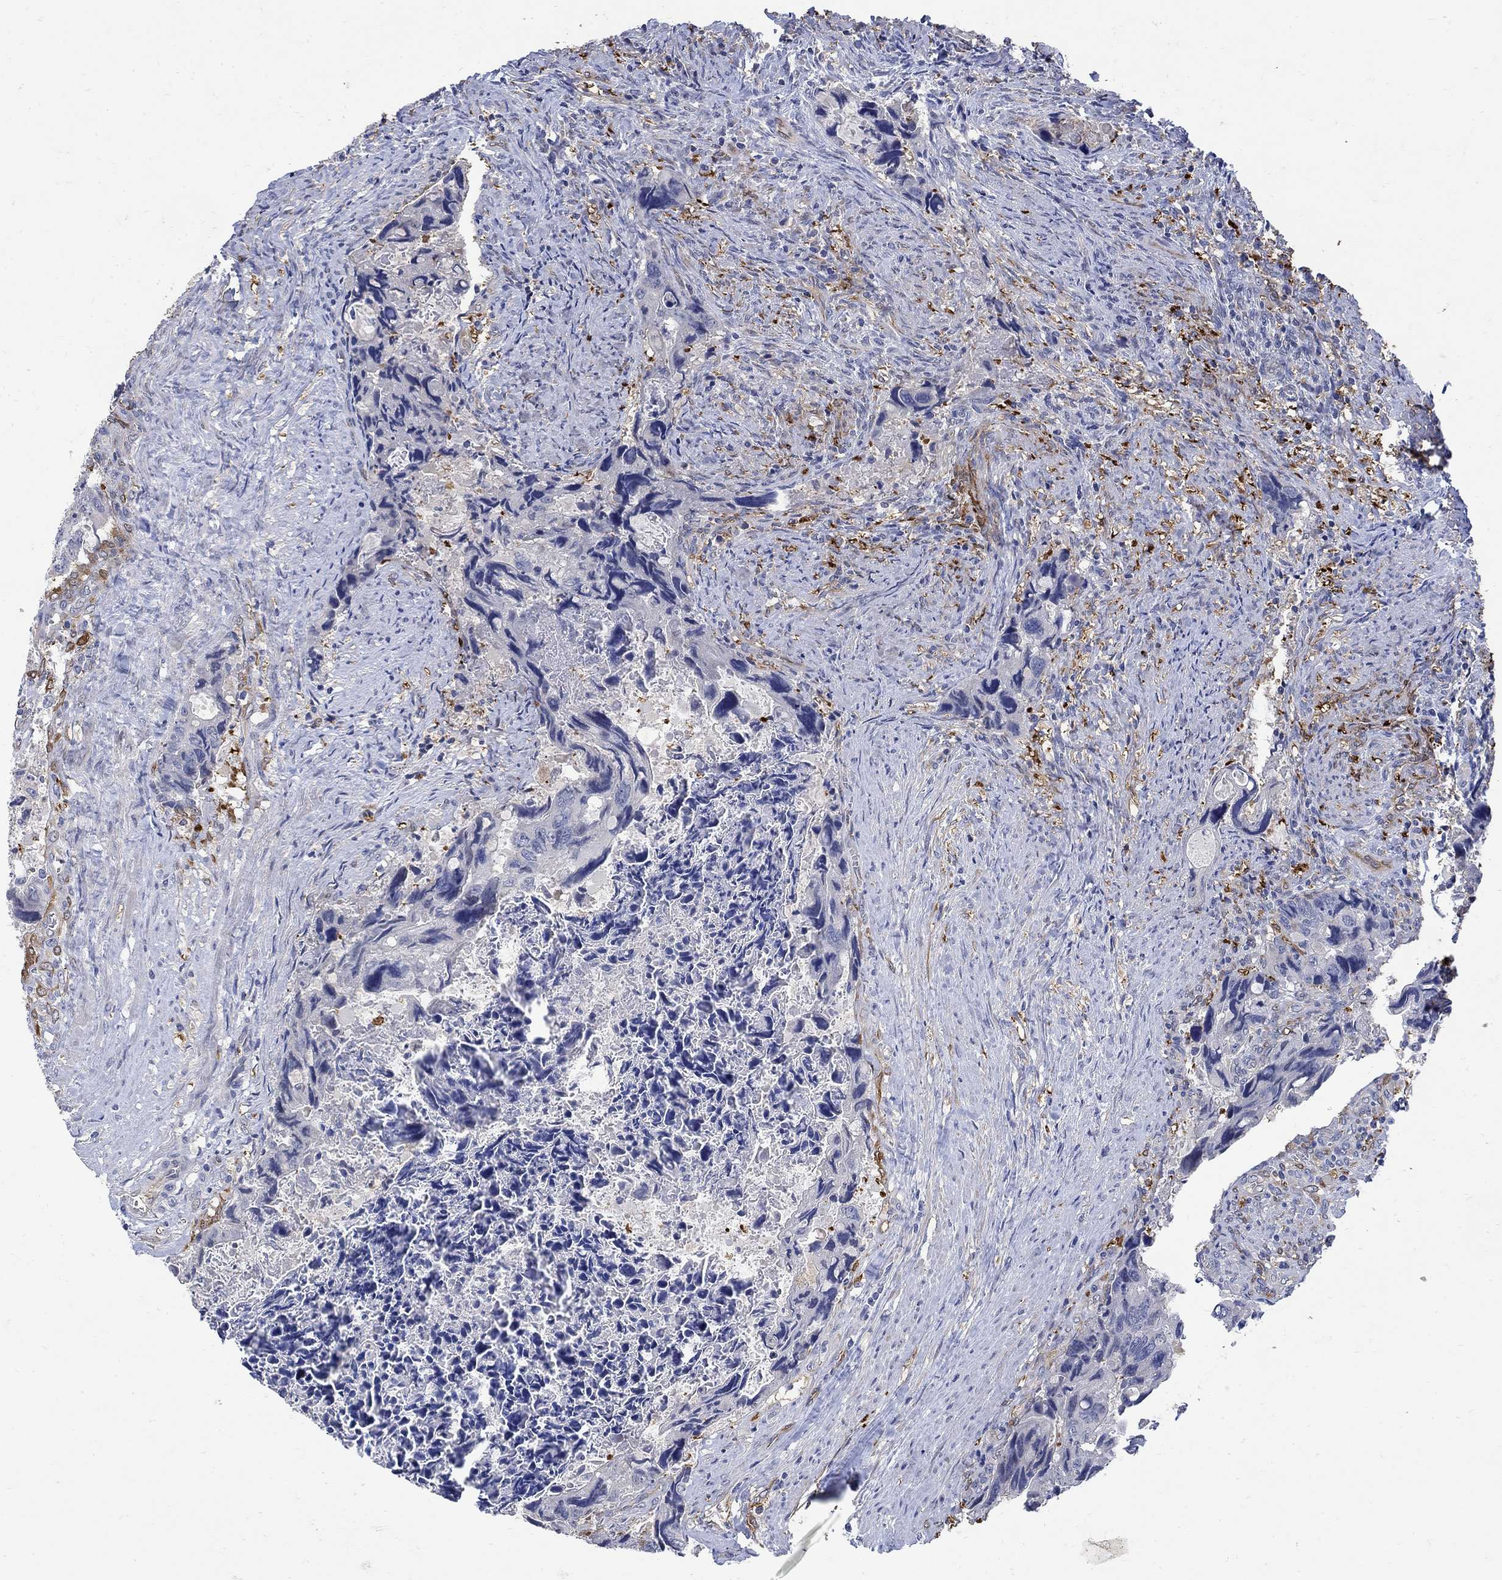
{"staining": {"intensity": "negative", "quantity": "none", "location": "none"}, "tissue": "colorectal cancer", "cell_type": "Tumor cells", "image_type": "cancer", "snomed": [{"axis": "morphology", "description": "Adenocarcinoma, NOS"}, {"axis": "topography", "description": "Rectum"}], "caption": "The immunohistochemistry micrograph has no significant staining in tumor cells of colorectal cancer (adenocarcinoma) tissue. (DAB immunohistochemistry (IHC) with hematoxylin counter stain).", "gene": "TGM2", "patient": {"sex": "male", "age": 62}}